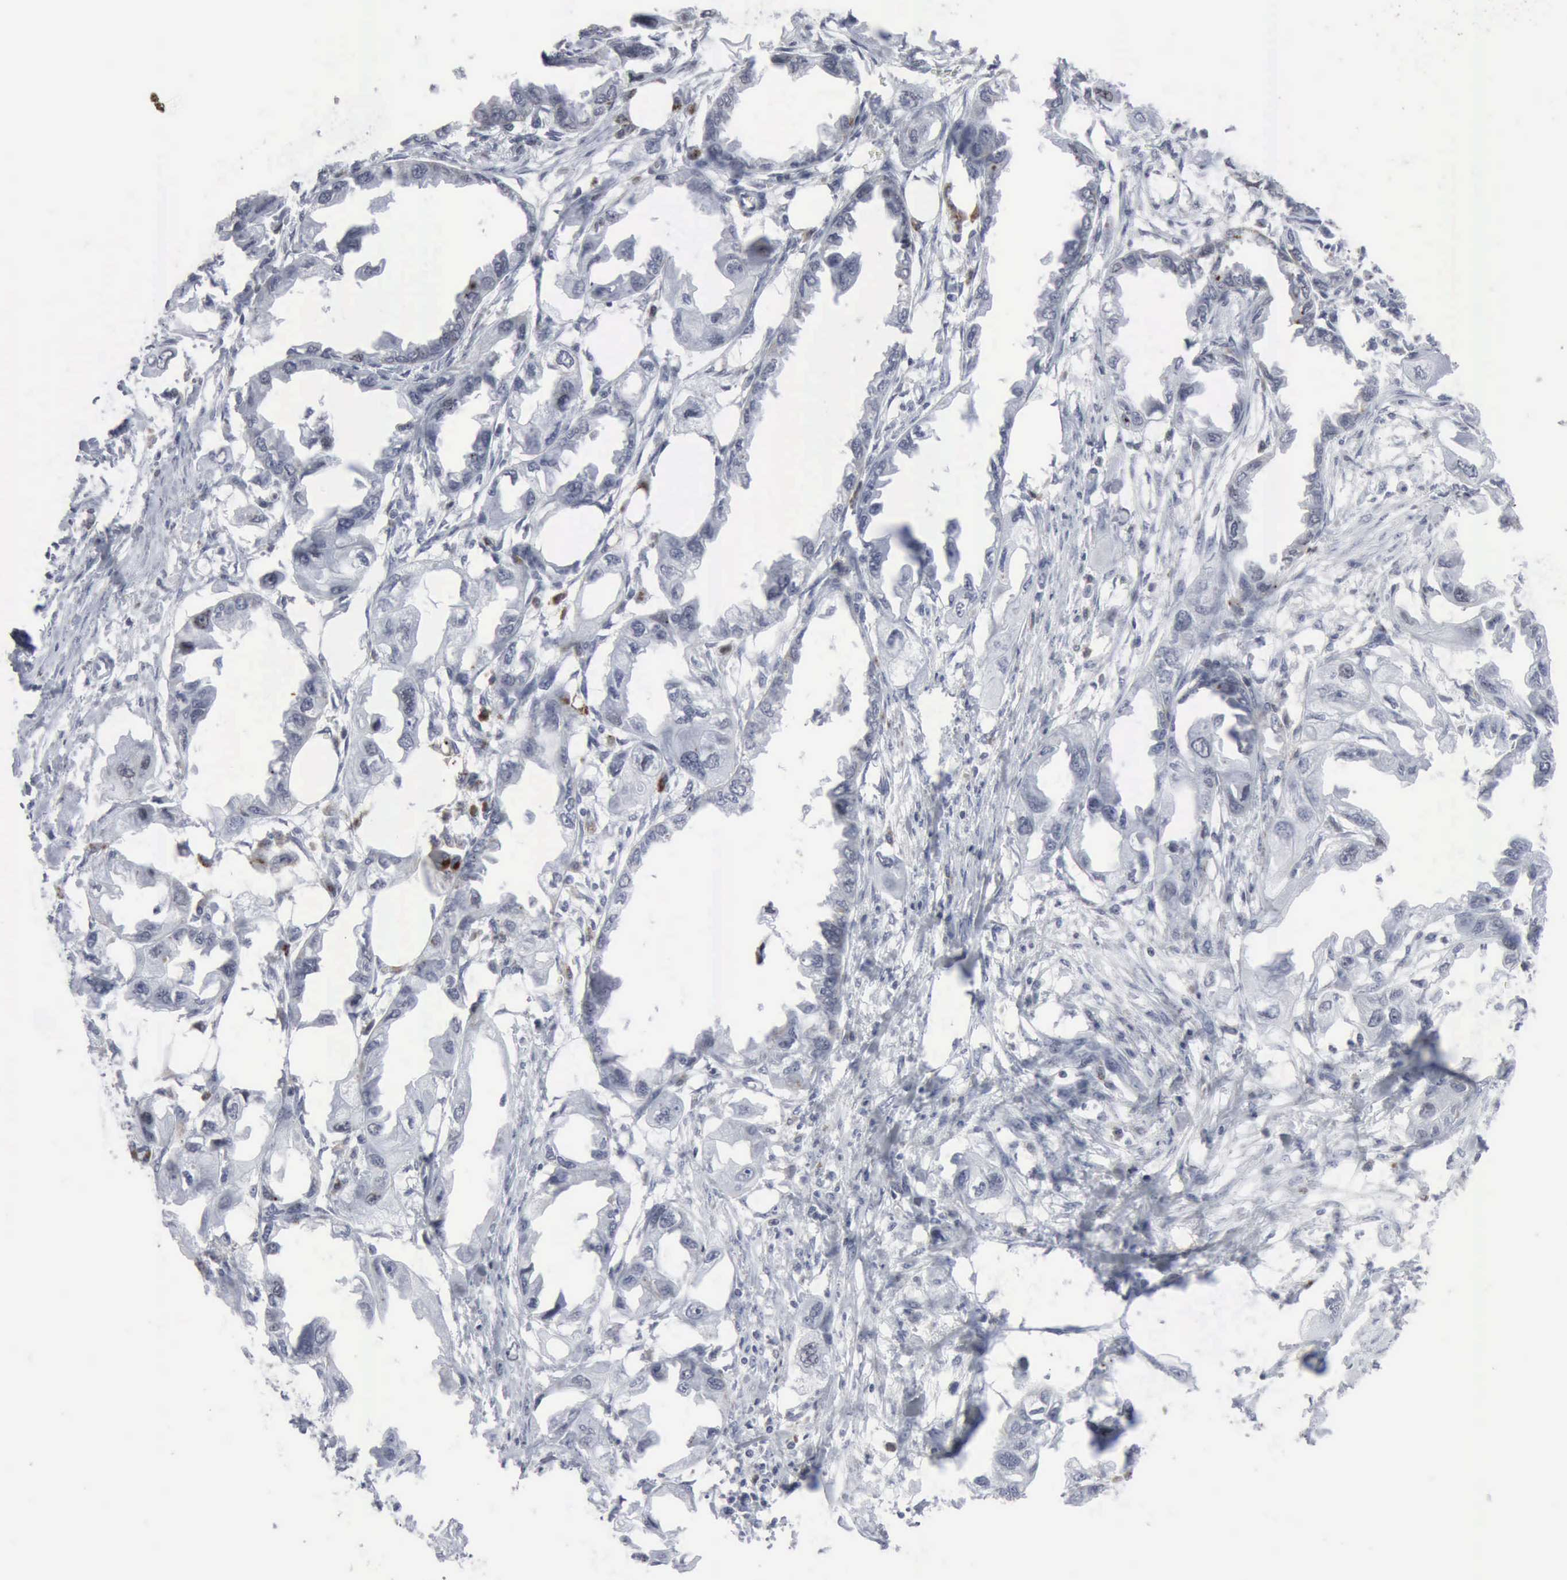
{"staining": {"intensity": "negative", "quantity": "none", "location": "none"}, "tissue": "endometrial cancer", "cell_type": "Tumor cells", "image_type": "cancer", "snomed": [{"axis": "morphology", "description": "Adenocarcinoma, NOS"}, {"axis": "topography", "description": "Endometrium"}], "caption": "This is an immunohistochemistry (IHC) histopathology image of endometrial cancer. There is no staining in tumor cells.", "gene": "GLA", "patient": {"sex": "female", "age": 67}}